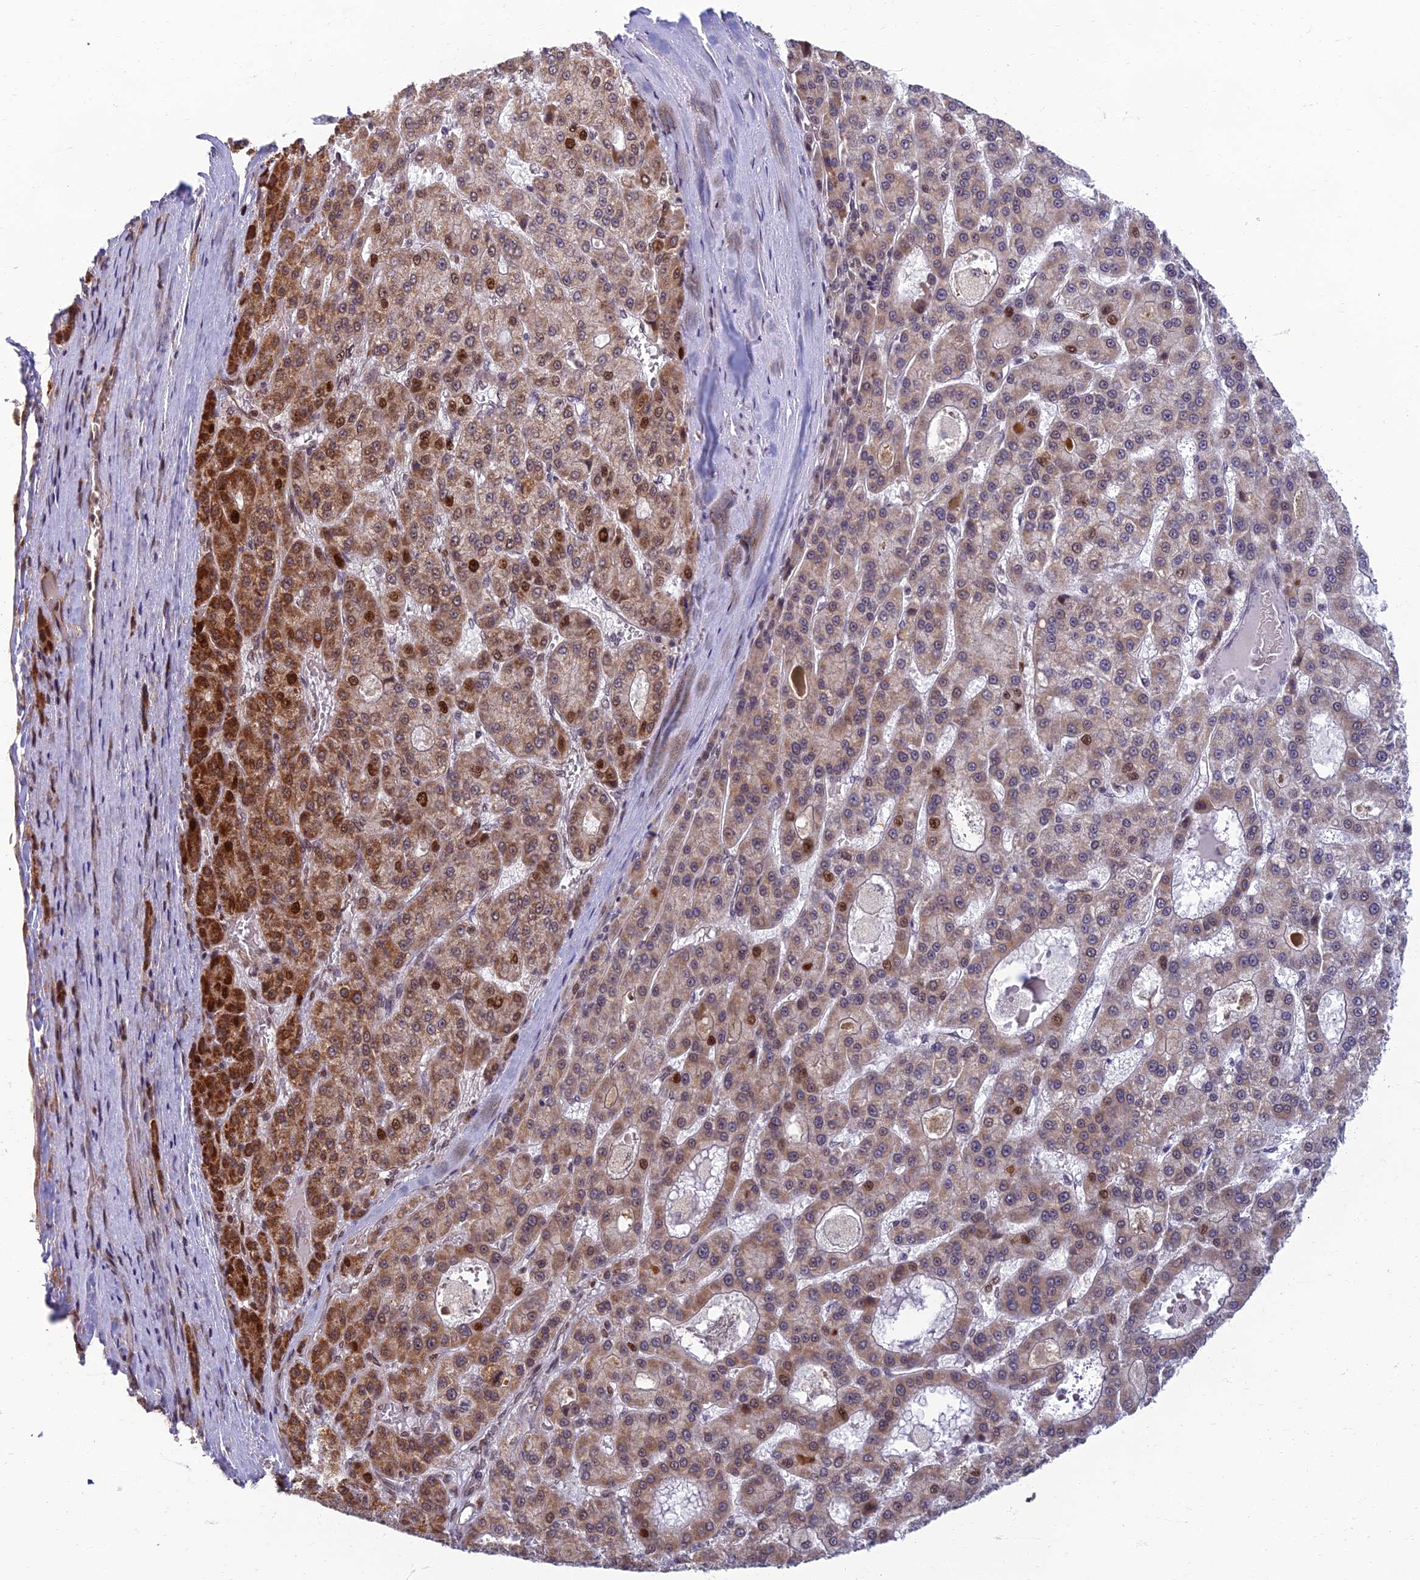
{"staining": {"intensity": "moderate", "quantity": "25%-75%", "location": "cytoplasmic/membranous,nuclear"}, "tissue": "liver cancer", "cell_type": "Tumor cells", "image_type": "cancer", "snomed": [{"axis": "morphology", "description": "Carcinoma, Hepatocellular, NOS"}, {"axis": "topography", "description": "Liver"}], "caption": "An immunohistochemistry image of tumor tissue is shown. Protein staining in brown labels moderate cytoplasmic/membranous and nuclear positivity in liver cancer (hepatocellular carcinoma) within tumor cells.", "gene": "EARS2", "patient": {"sex": "male", "age": 70}}